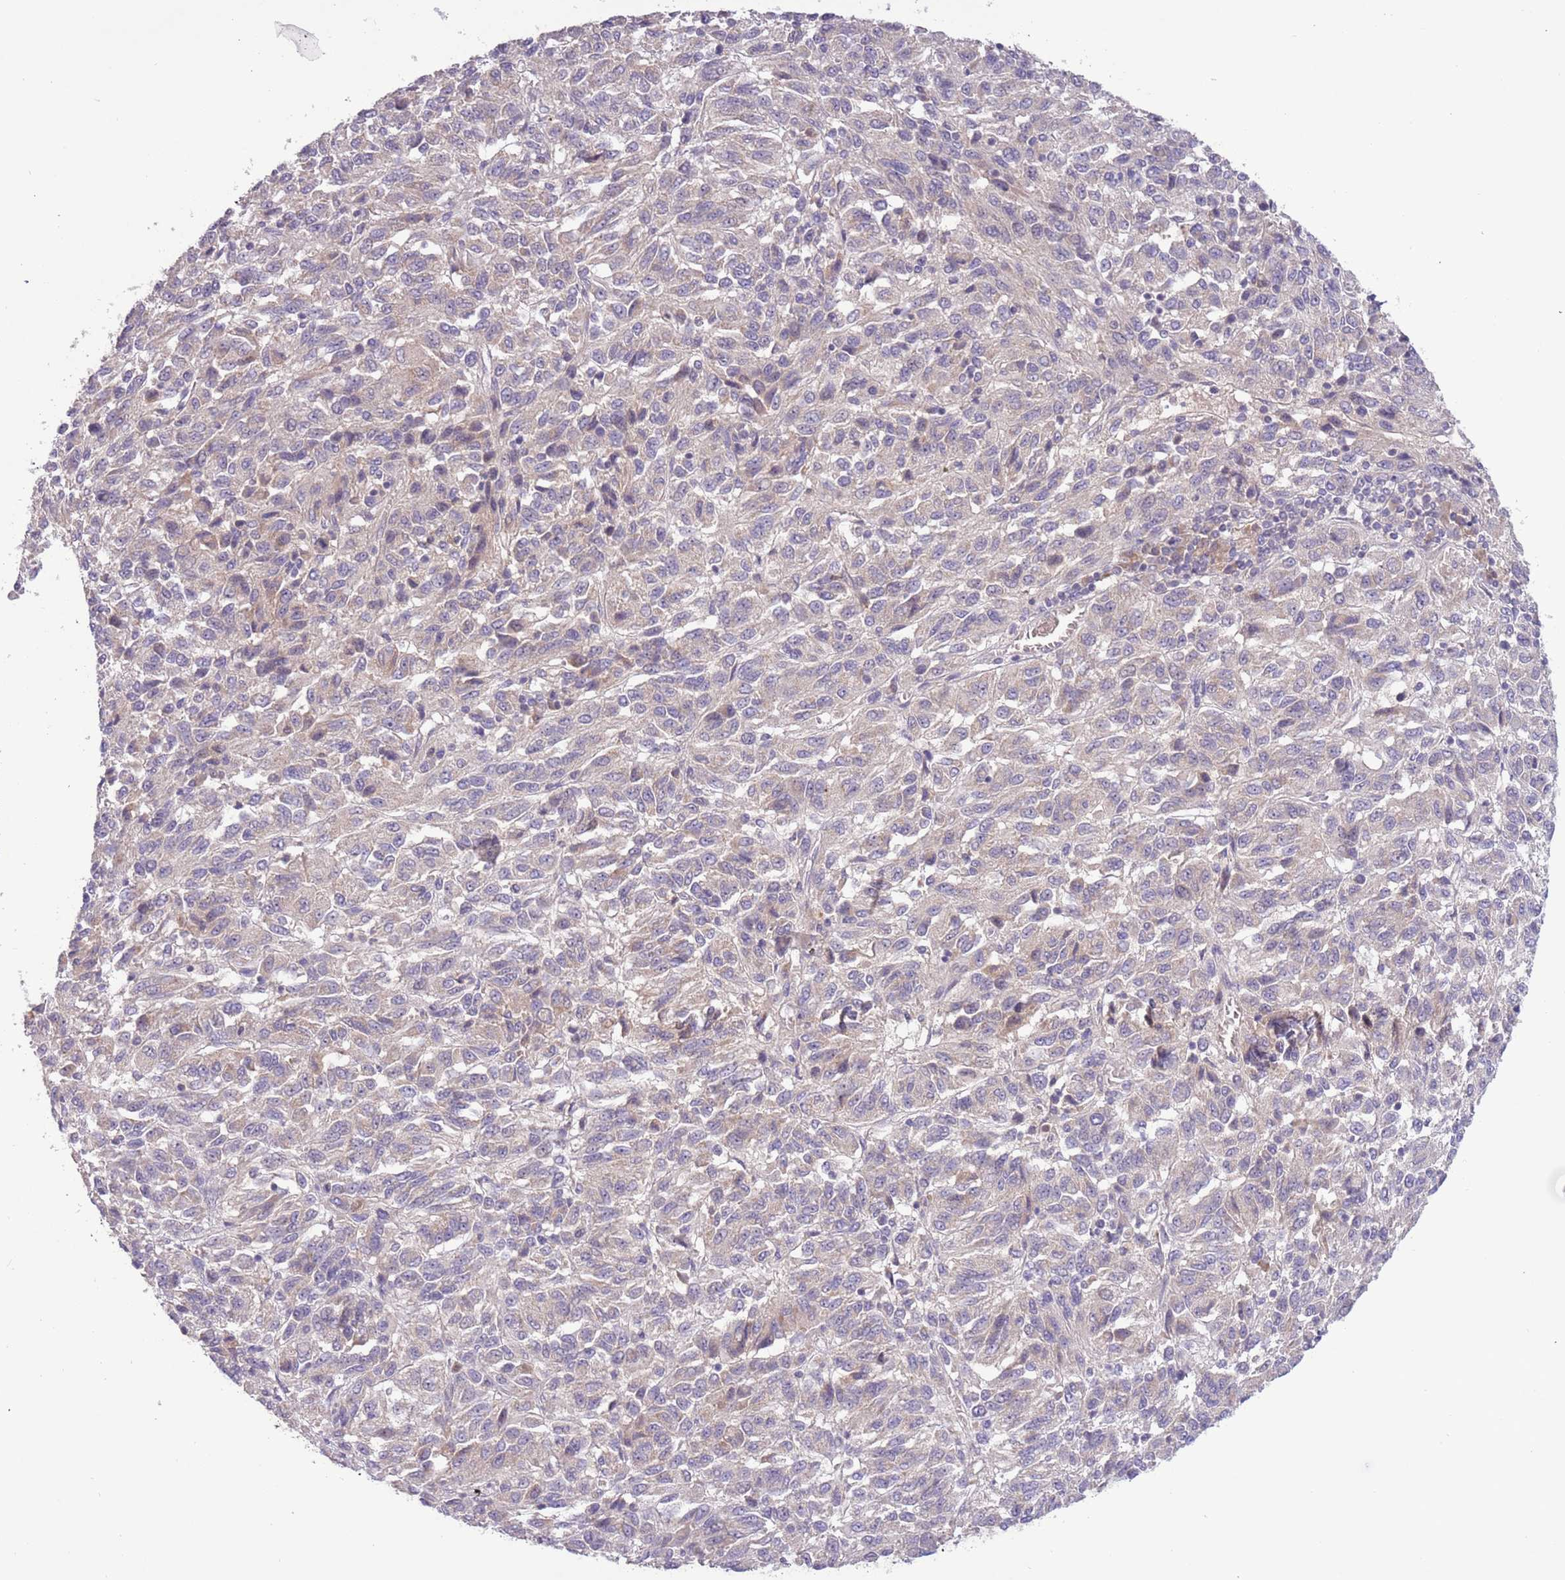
{"staining": {"intensity": "weak", "quantity": "<25%", "location": "cytoplasmic/membranous"}, "tissue": "melanoma", "cell_type": "Tumor cells", "image_type": "cancer", "snomed": [{"axis": "morphology", "description": "Malignant melanoma, Metastatic site"}, {"axis": "topography", "description": "Lung"}], "caption": "This is an immunohistochemistry image of melanoma. There is no positivity in tumor cells.", "gene": "SHROOM3", "patient": {"sex": "male", "age": 64}}